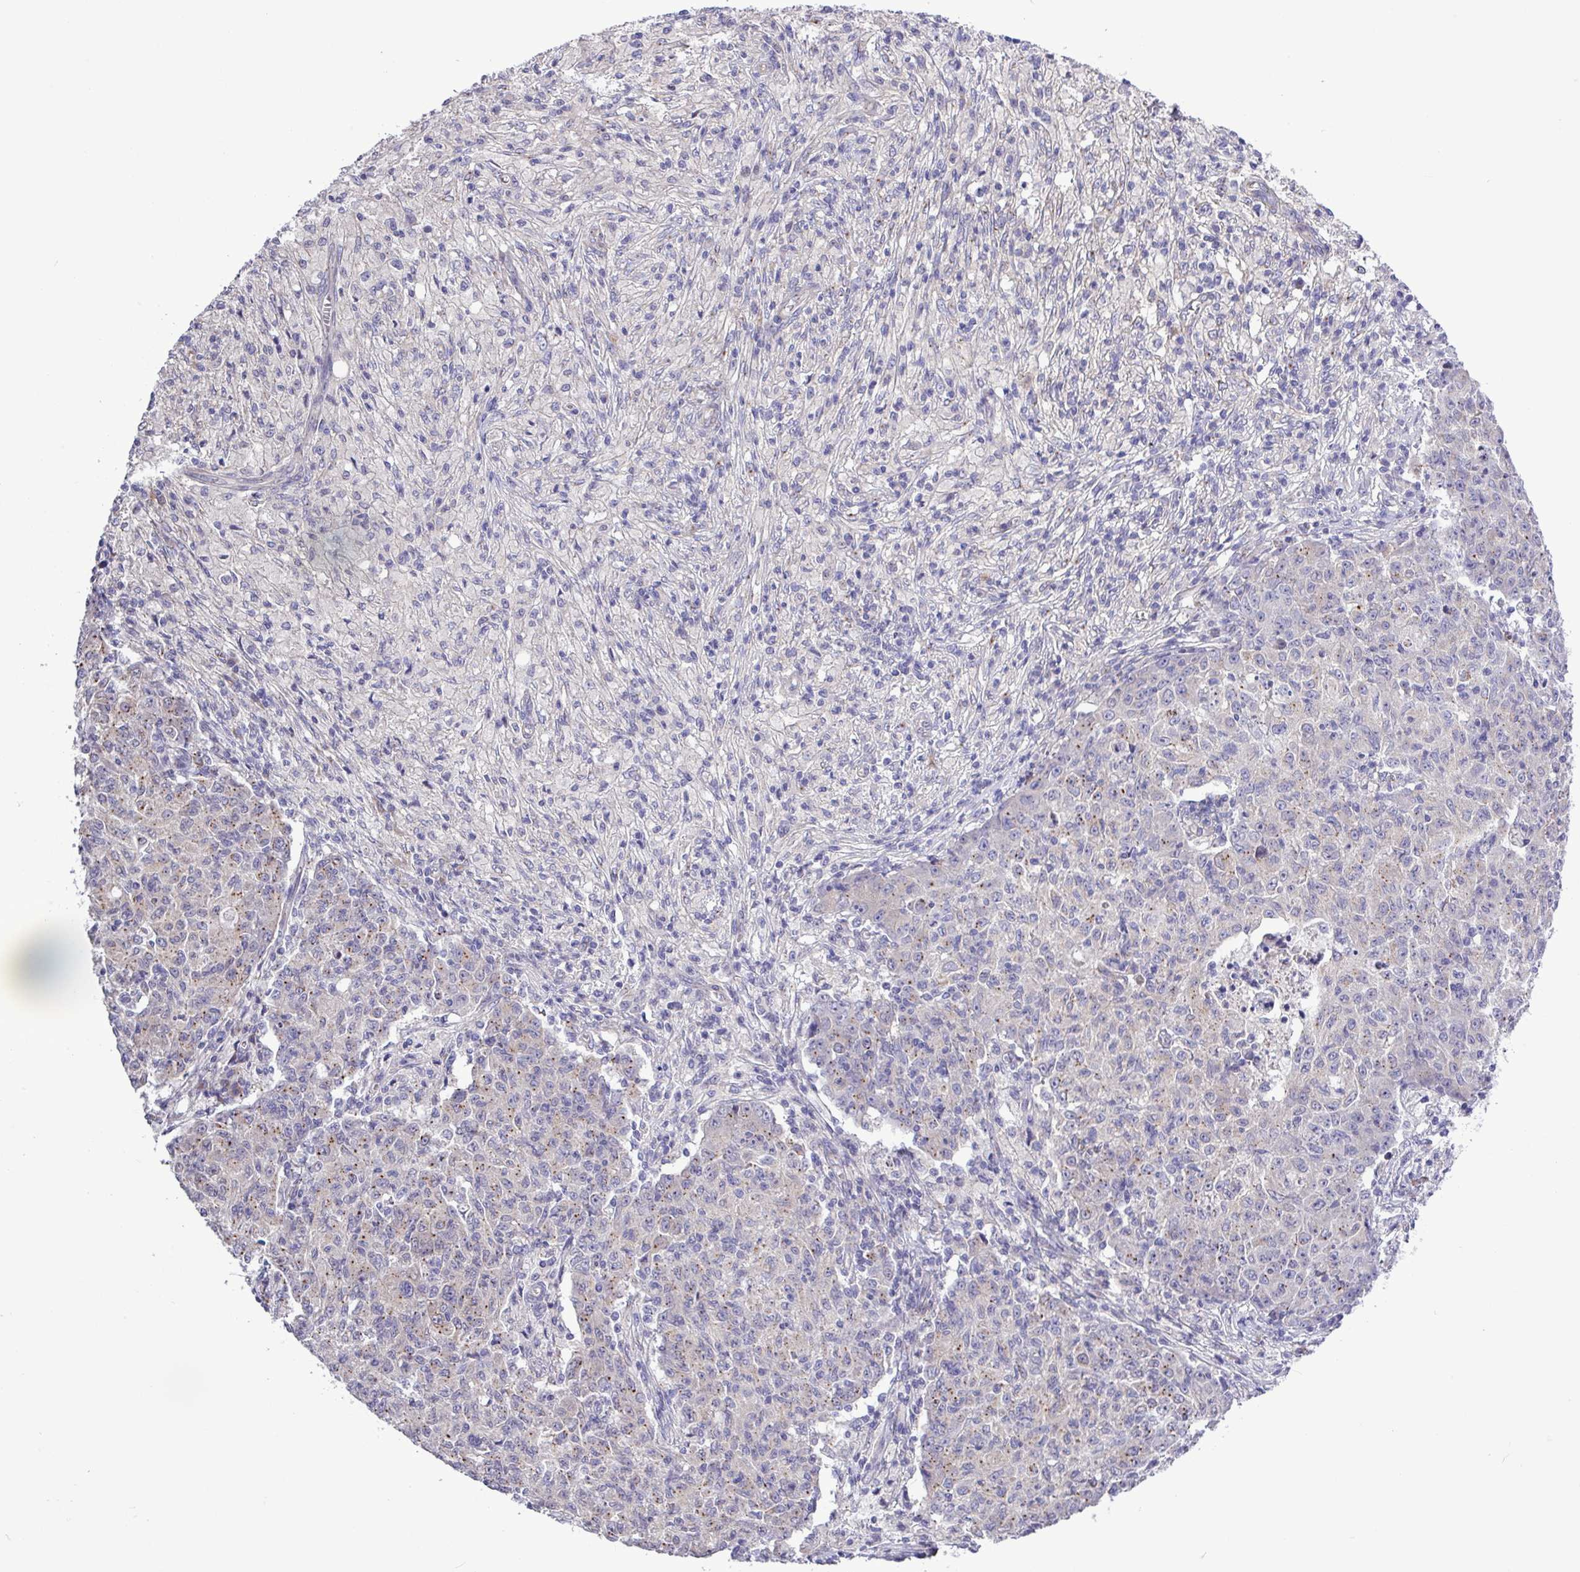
{"staining": {"intensity": "moderate", "quantity": "25%-75%", "location": "cytoplasmic/membranous"}, "tissue": "ovarian cancer", "cell_type": "Tumor cells", "image_type": "cancer", "snomed": [{"axis": "morphology", "description": "Carcinoma, endometroid"}, {"axis": "topography", "description": "Ovary"}], "caption": "A medium amount of moderate cytoplasmic/membranous expression is present in approximately 25%-75% of tumor cells in ovarian endometroid carcinoma tissue.", "gene": "SPINK8", "patient": {"sex": "female", "age": 42}}